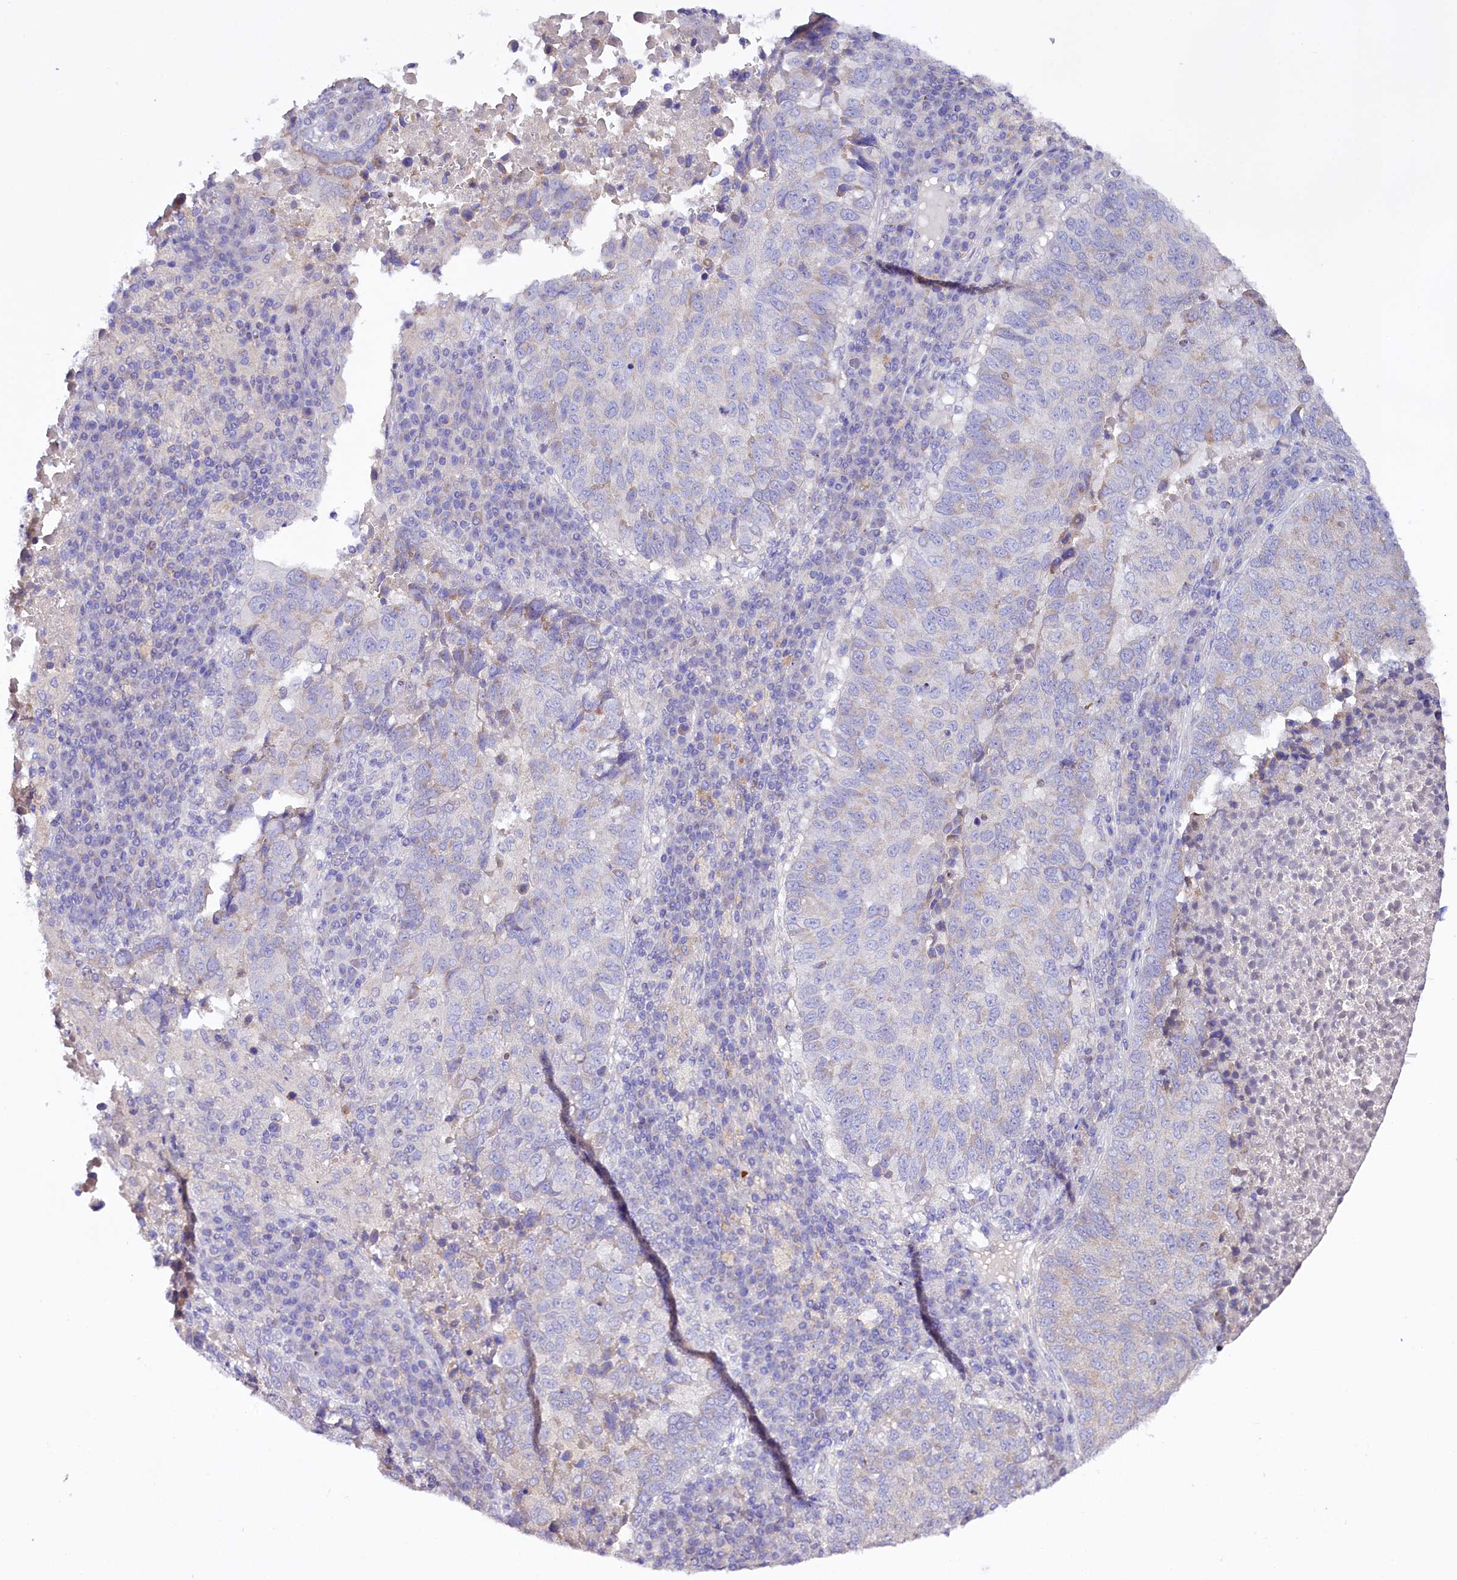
{"staining": {"intensity": "negative", "quantity": "none", "location": "none"}, "tissue": "lung cancer", "cell_type": "Tumor cells", "image_type": "cancer", "snomed": [{"axis": "morphology", "description": "Squamous cell carcinoma, NOS"}, {"axis": "topography", "description": "Lung"}], "caption": "This is a micrograph of immunohistochemistry staining of squamous cell carcinoma (lung), which shows no positivity in tumor cells. (Brightfield microscopy of DAB (3,3'-diaminobenzidine) IHC at high magnification).", "gene": "ZNF45", "patient": {"sex": "male", "age": 73}}